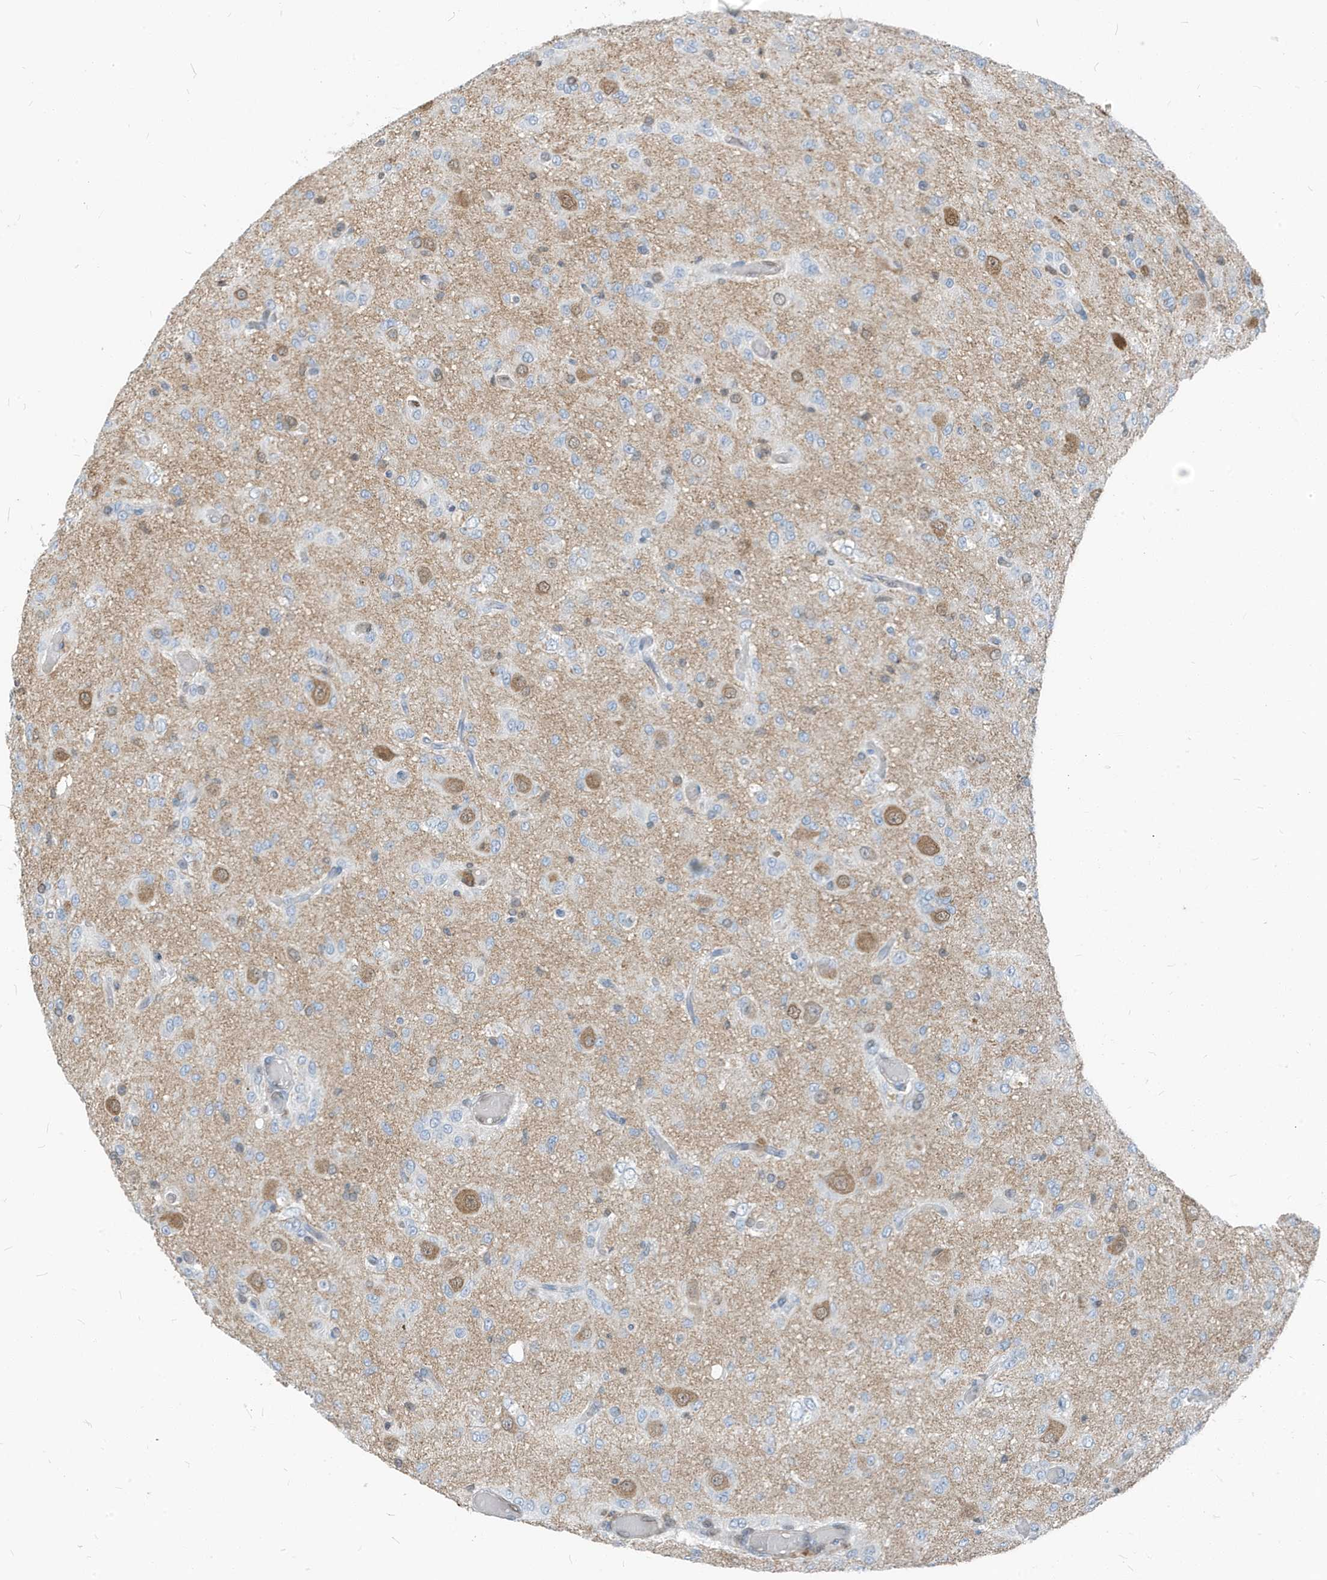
{"staining": {"intensity": "negative", "quantity": "none", "location": "none"}, "tissue": "glioma", "cell_type": "Tumor cells", "image_type": "cancer", "snomed": [{"axis": "morphology", "description": "Glioma, malignant, High grade"}, {"axis": "topography", "description": "Brain"}], "caption": "There is no significant staining in tumor cells of malignant high-grade glioma. Brightfield microscopy of immunohistochemistry (IHC) stained with DAB (3,3'-diaminobenzidine) (brown) and hematoxylin (blue), captured at high magnification.", "gene": "NCOA7", "patient": {"sex": "female", "age": 59}}